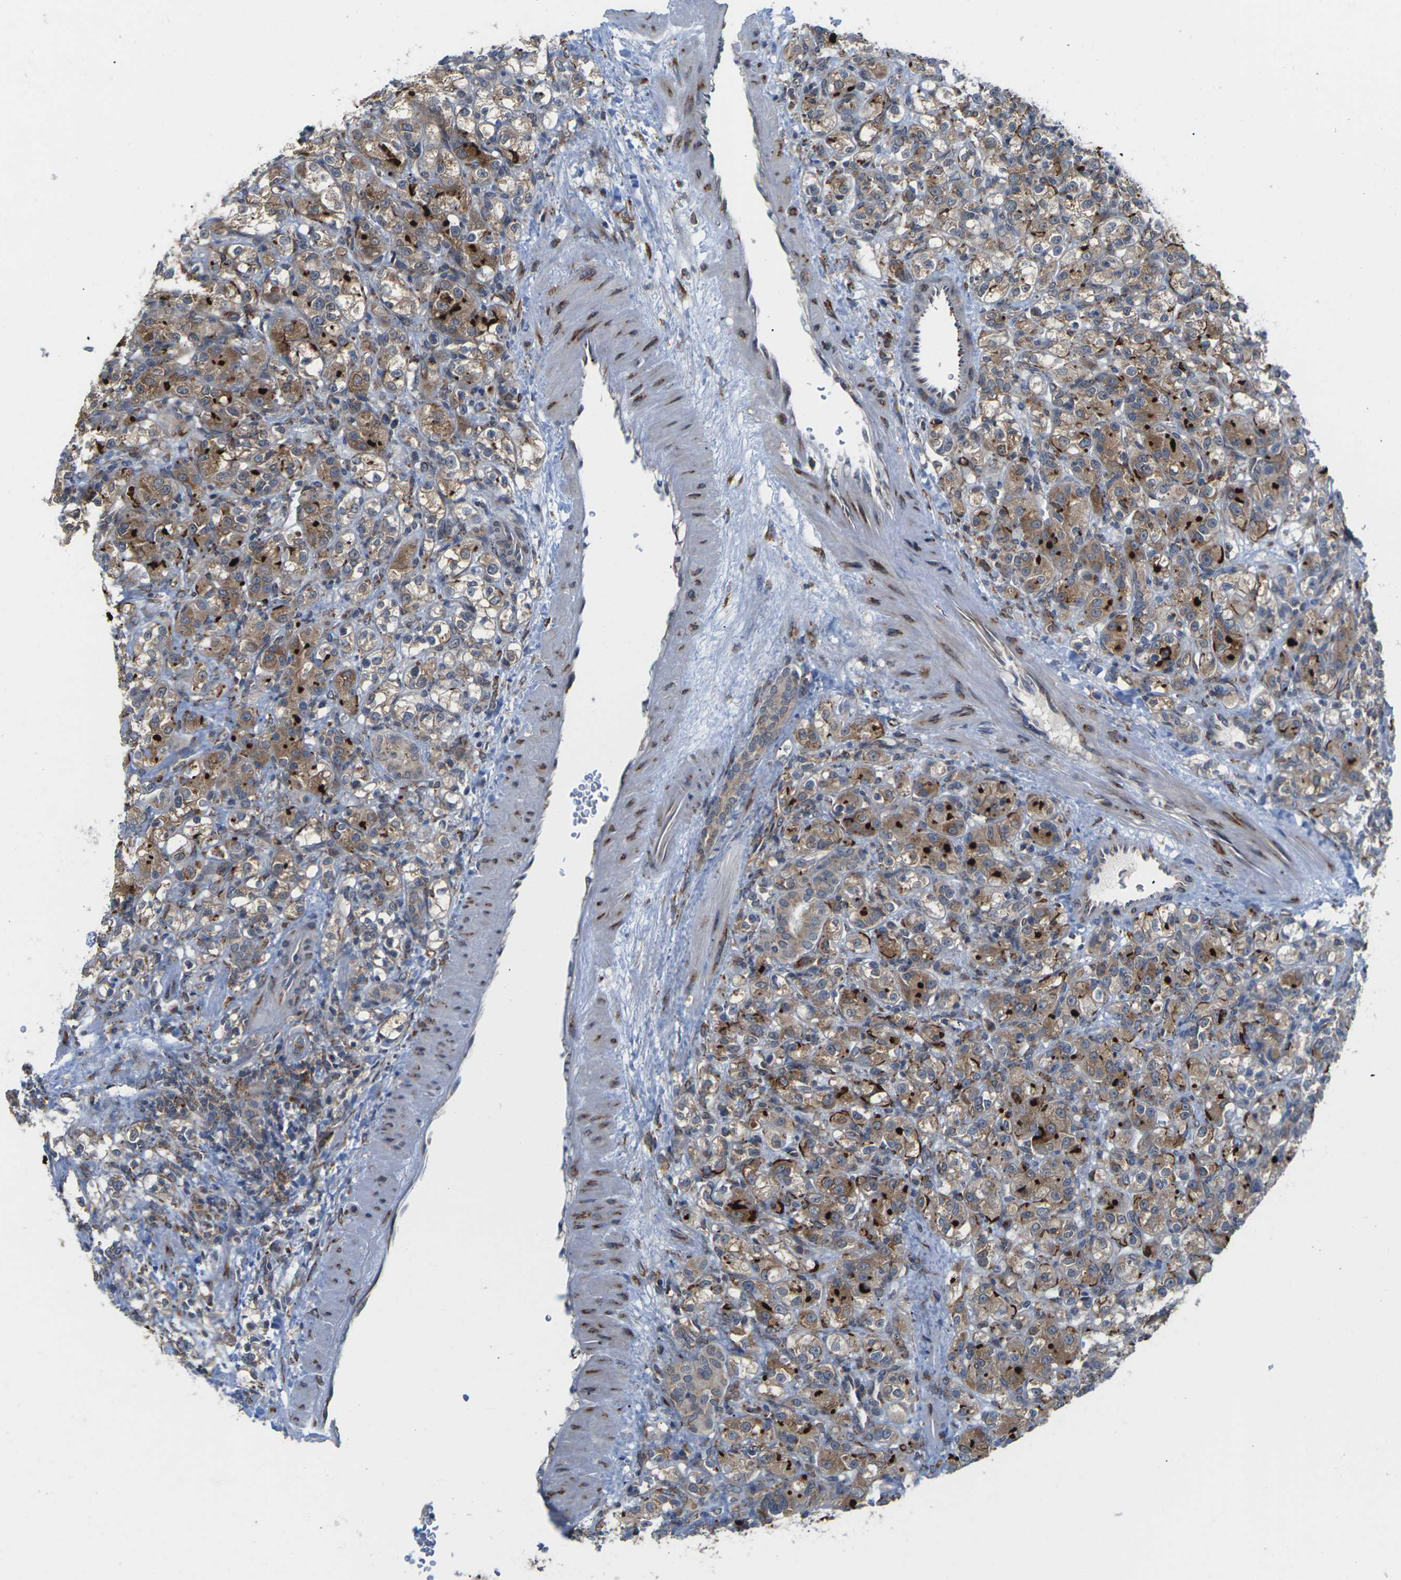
{"staining": {"intensity": "moderate", "quantity": ">75%", "location": "cytoplasmic/membranous"}, "tissue": "renal cancer", "cell_type": "Tumor cells", "image_type": "cancer", "snomed": [{"axis": "morphology", "description": "Adenocarcinoma, NOS"}, {"axis": "topography", "description": "Kidney"}], "caption": "A histopathology image of renal adenocarcinoma stained for a protein displays moderate cytoplasmic/membranous brown staining in tumor cells.", "gene": "PDZK1IP1", "patient": {"sex": "male", "age": 61}}